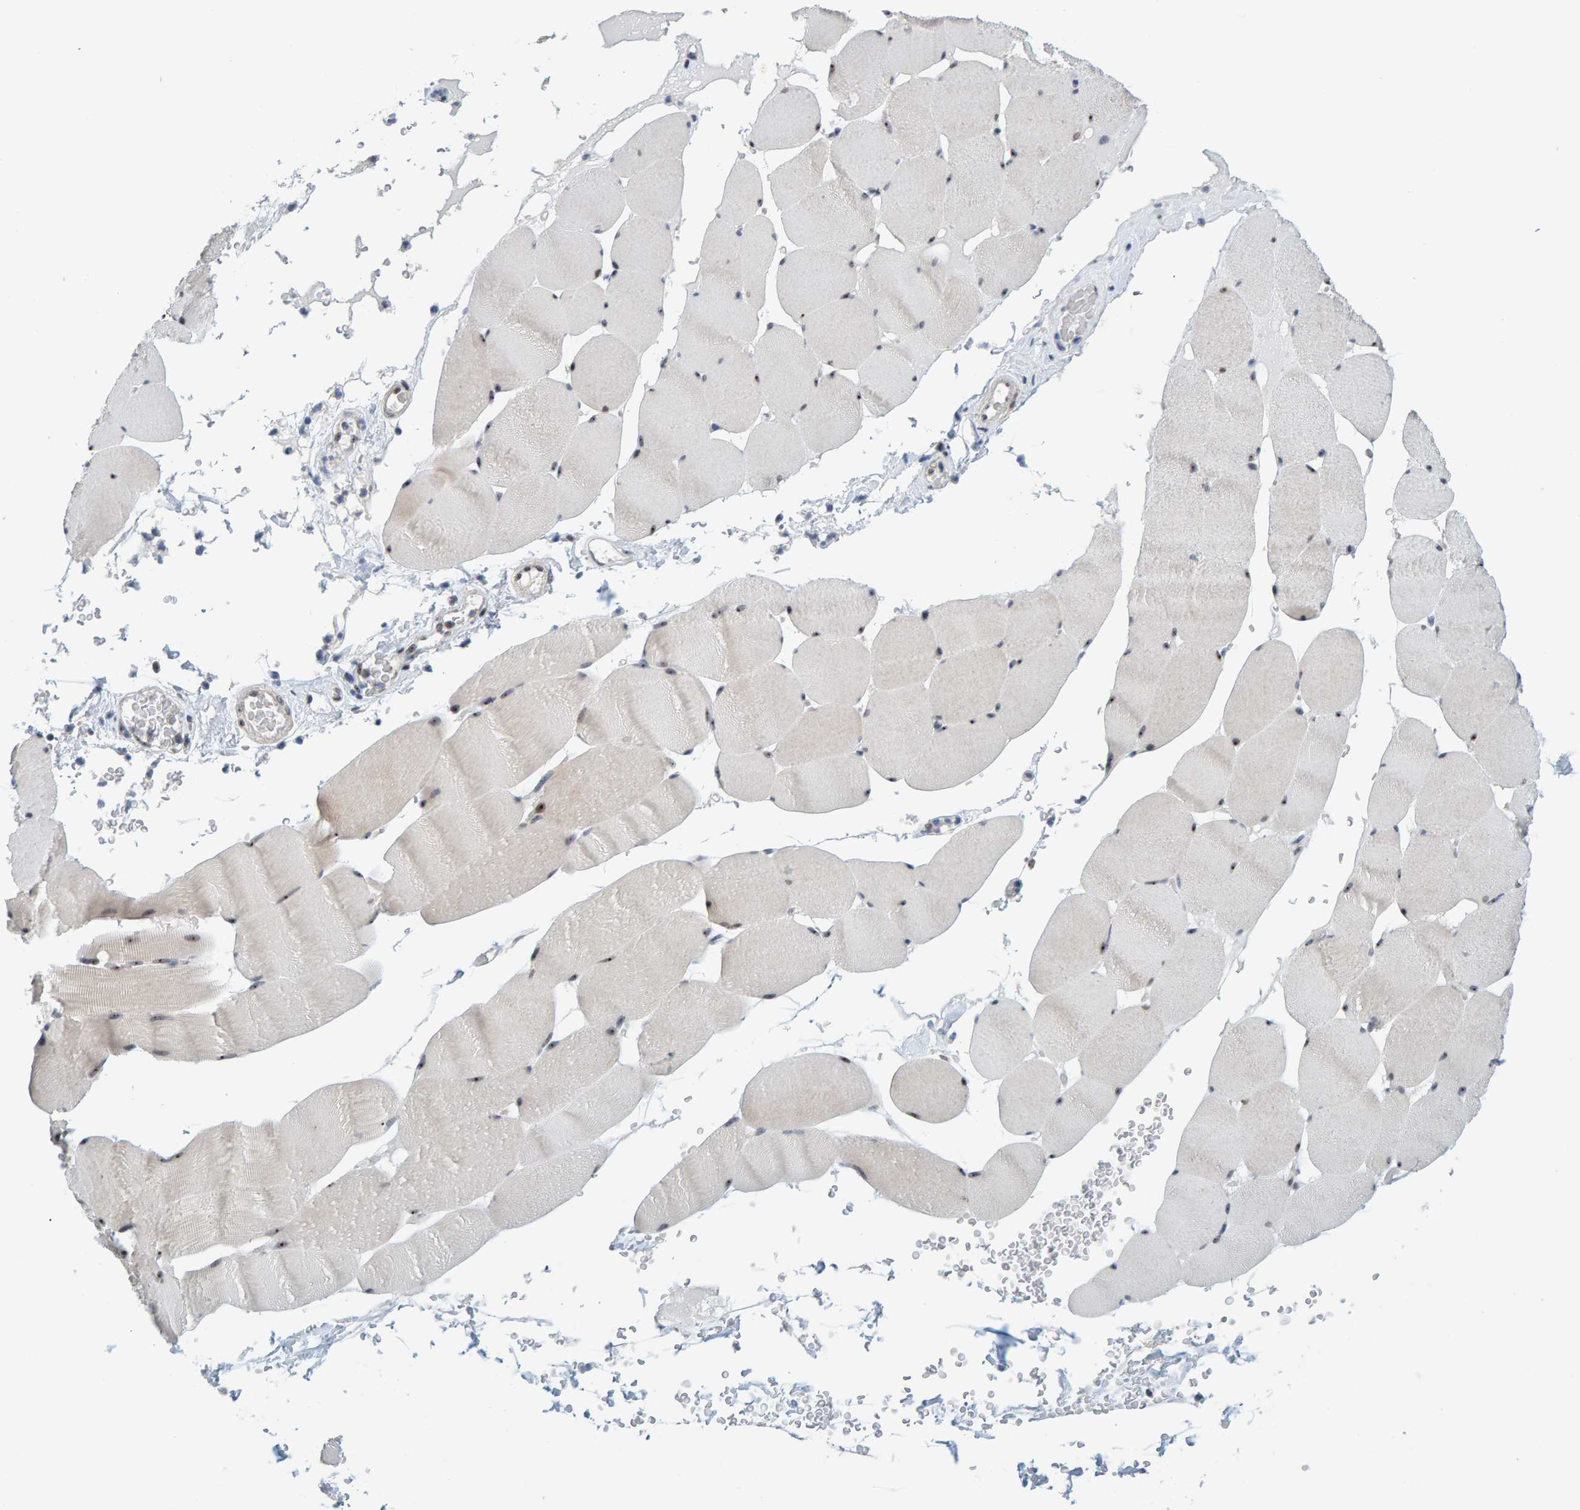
{"staining": {"intensity": "moderate", "quantity": ">75%", "location": "nuclear"}, "tissue": "skeletal muscle", "cell_type": "Myocytes", "image_type": "normal", "snomed": [{"axis": "morphology", "description": "Normal tissue, NOS"}, {"axis": "topography", "description": "Skeletal muscle"}], "caption": "High-magnification brightfield microscopy of unremarkable skeletal muscle stained with DAB (3,3'-diaminobenzidine) (brown) and counterstained with hematoxylin (blue). myocytes exhibit moderate nuclear staining is present in about>75% of cells. Immunohistochemistry (ihc) stains the protein of interest in brown and the nuclei are stained blue.", "gene": "POLR1E", "patient": {"sex": "male", "age": 62}}